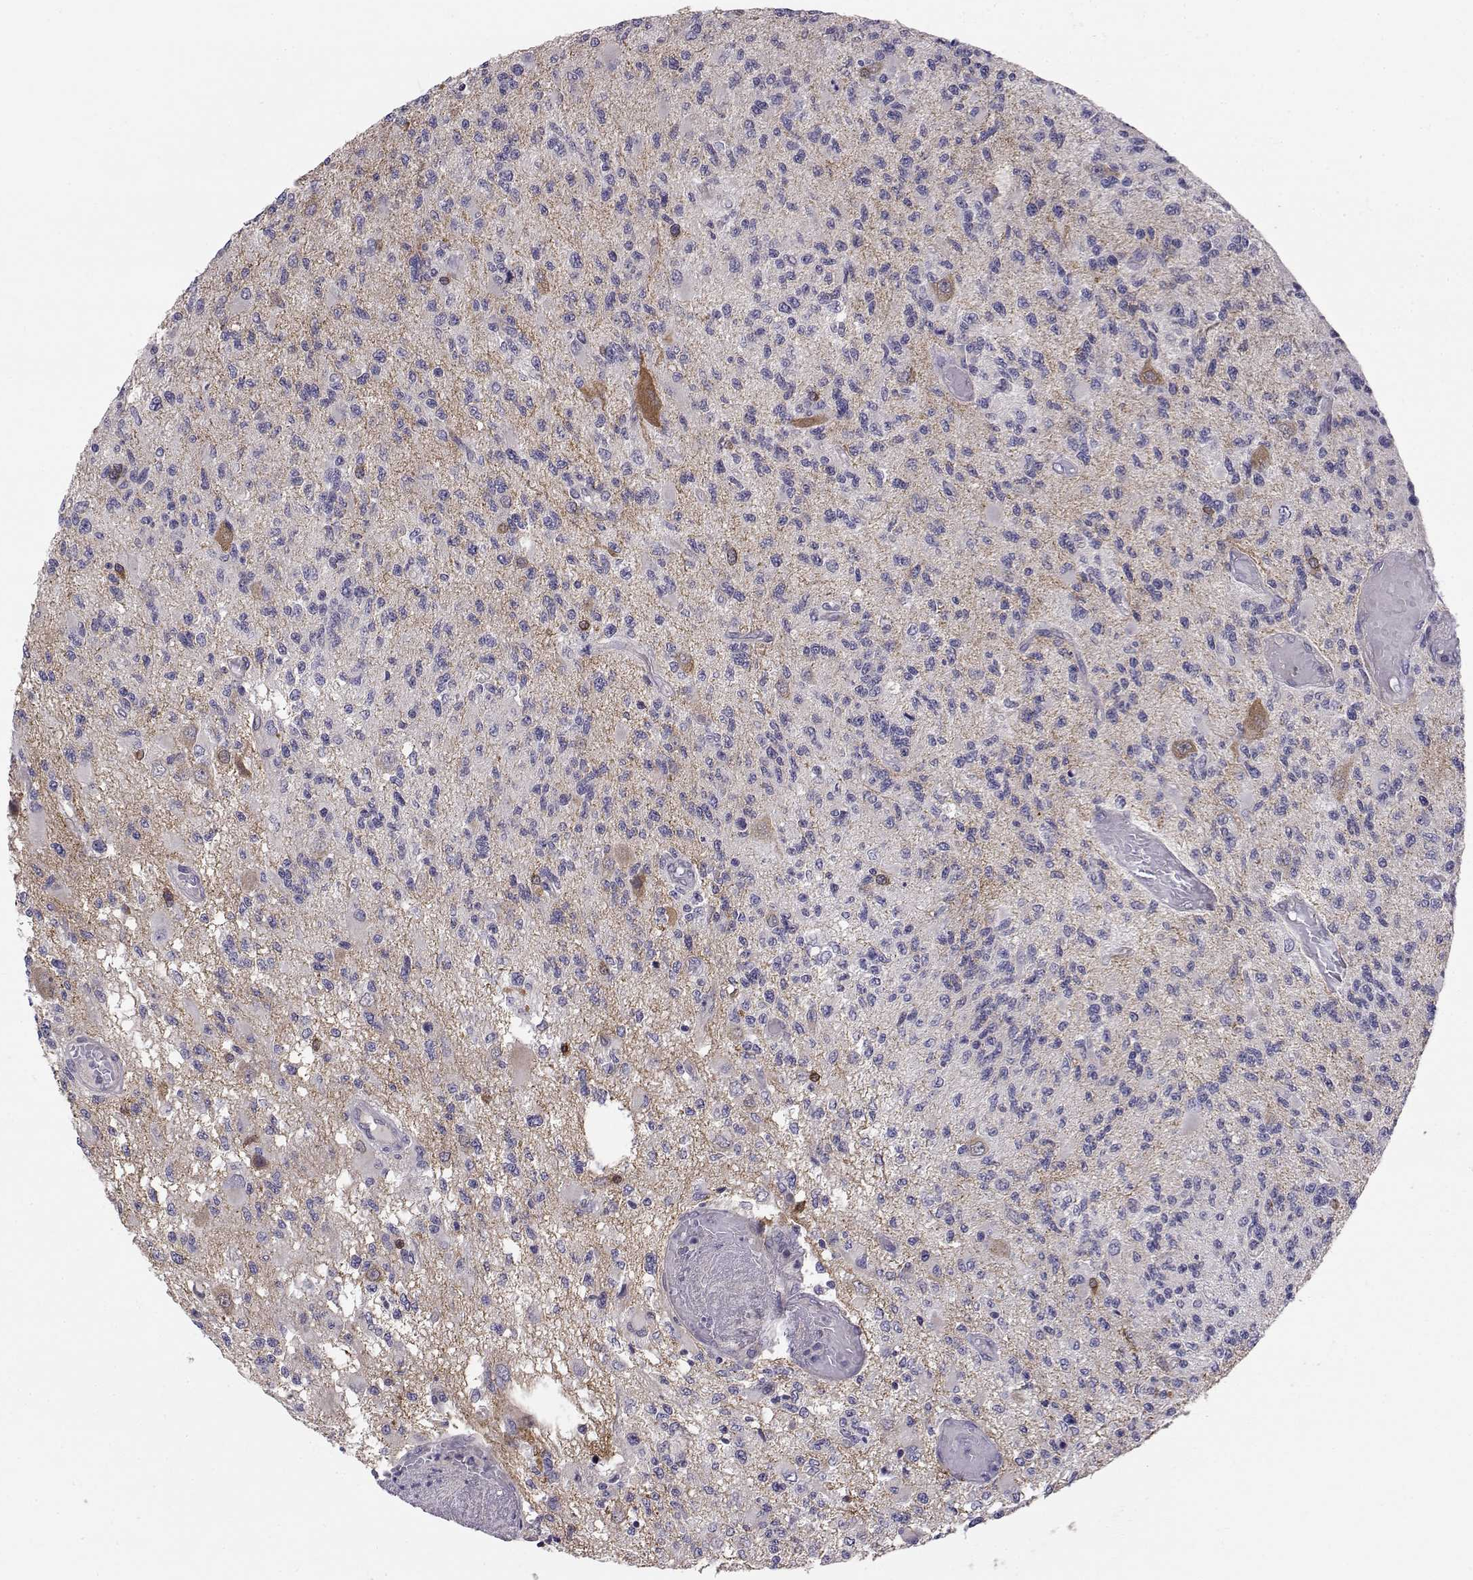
{"staining": {"intensity": "negative", "quantity": "none", "location": "none"}, "tissue": "glioma", "cell_type": "Tumor cells", "image_type": "cancer", "snomed": [{"axis": "morphology", "description": "Glioma, malignant, High grade"}, {"axis": "topography", "description": "Brain"}], "caption": "A high-resolution image shows immunohistochemistry staining of malignant glioma (high-grade), which displays no significant expression in tumor cells.", "gene": "PEX5L", "patient": {"sex": "female", "age": 63}}